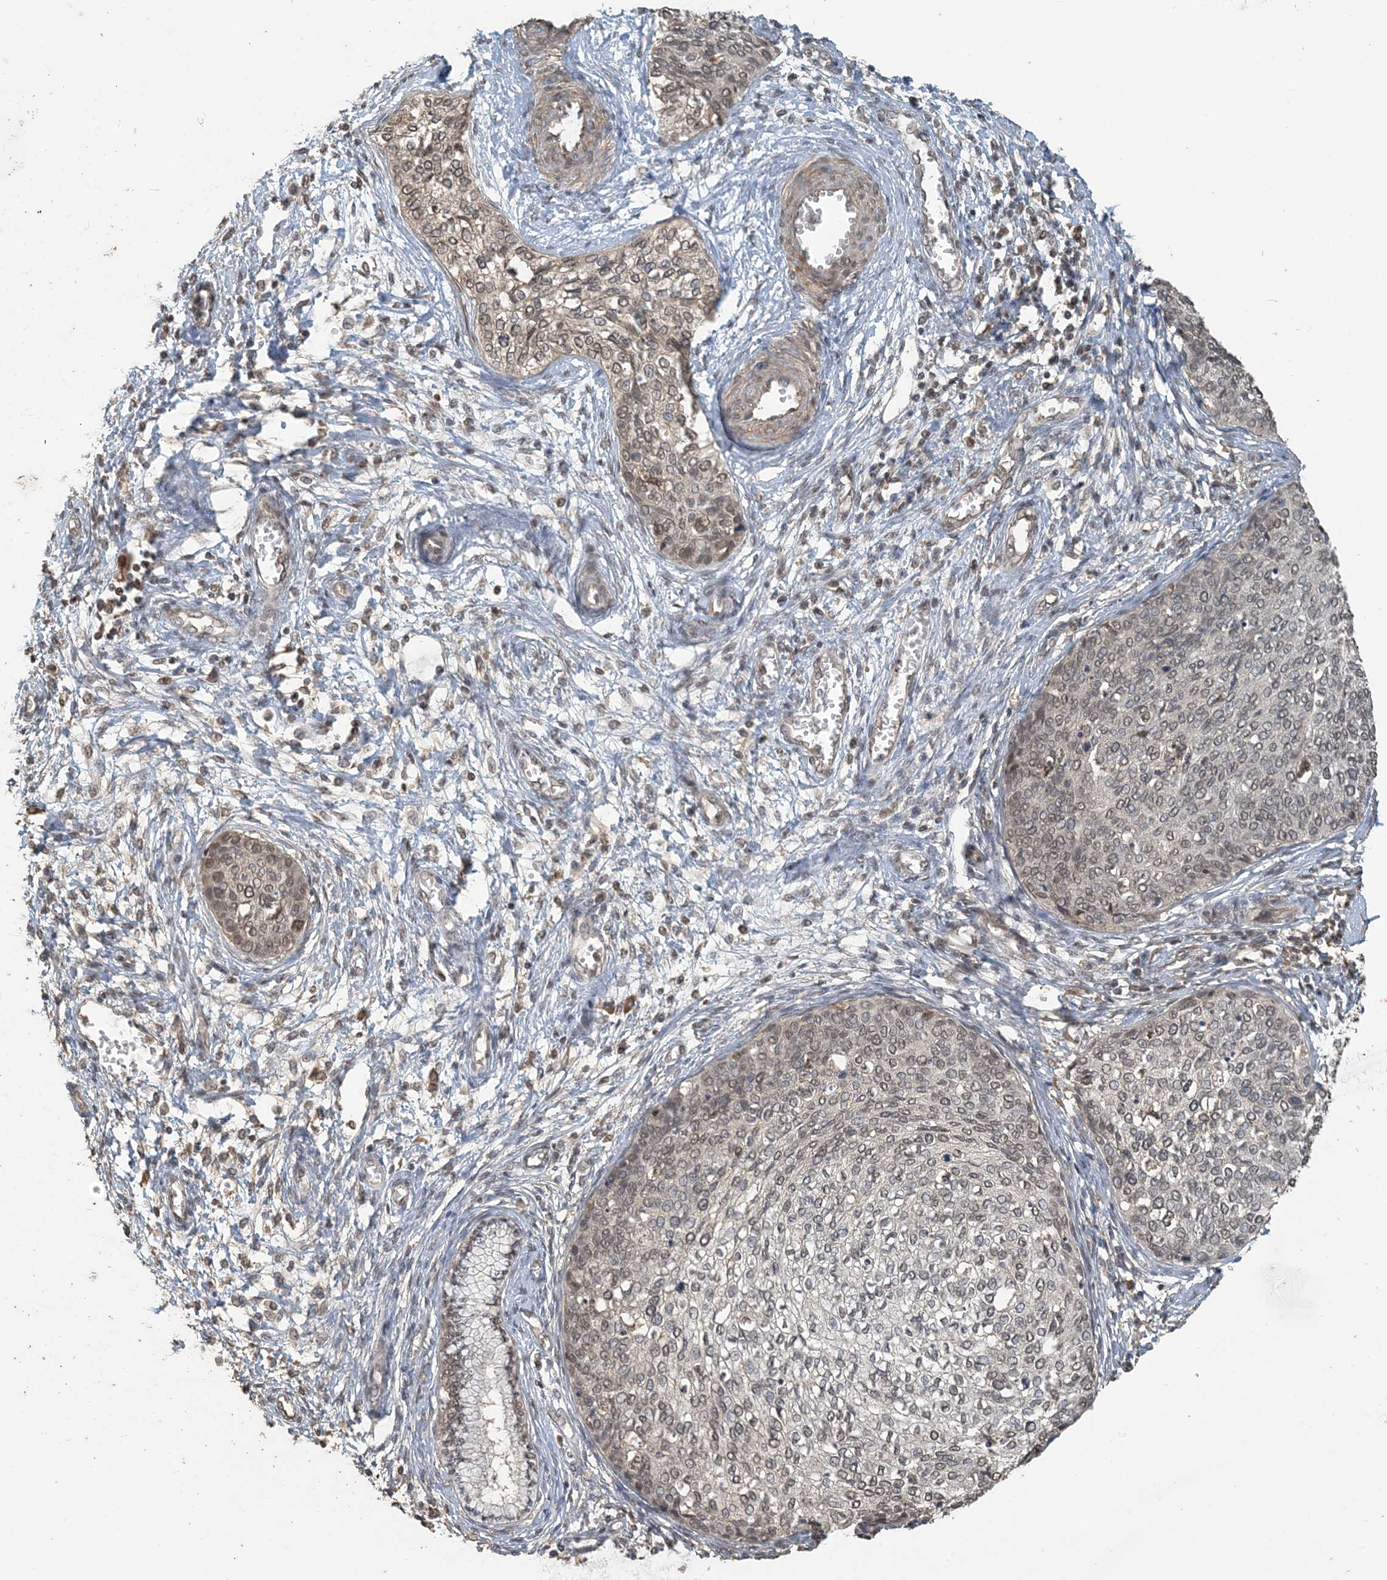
{"staining": {"intensity": "weak", "quantity": ">75%", "location": "nuclear"}, "tissue": "cervical cancer", "cell_type": "Tumor cells", "image_type": "cancer", "snomed": [{"axis": "morphology", "description": "Squamous cell carcinoma, NOS"}, {"axis": "topography", "description": "Cervix"}], "caption": "Immunohistochemistry (IHC) (DAB (3,3'-diaminobenzidine)) staining of cervical cancer (squamous cell carcinoma) shows weak nuclear protein staining in approximately >75% of tumor cells.", "gene": "ZC3H12A", "patient": {"sex": "female", "age": 37}}